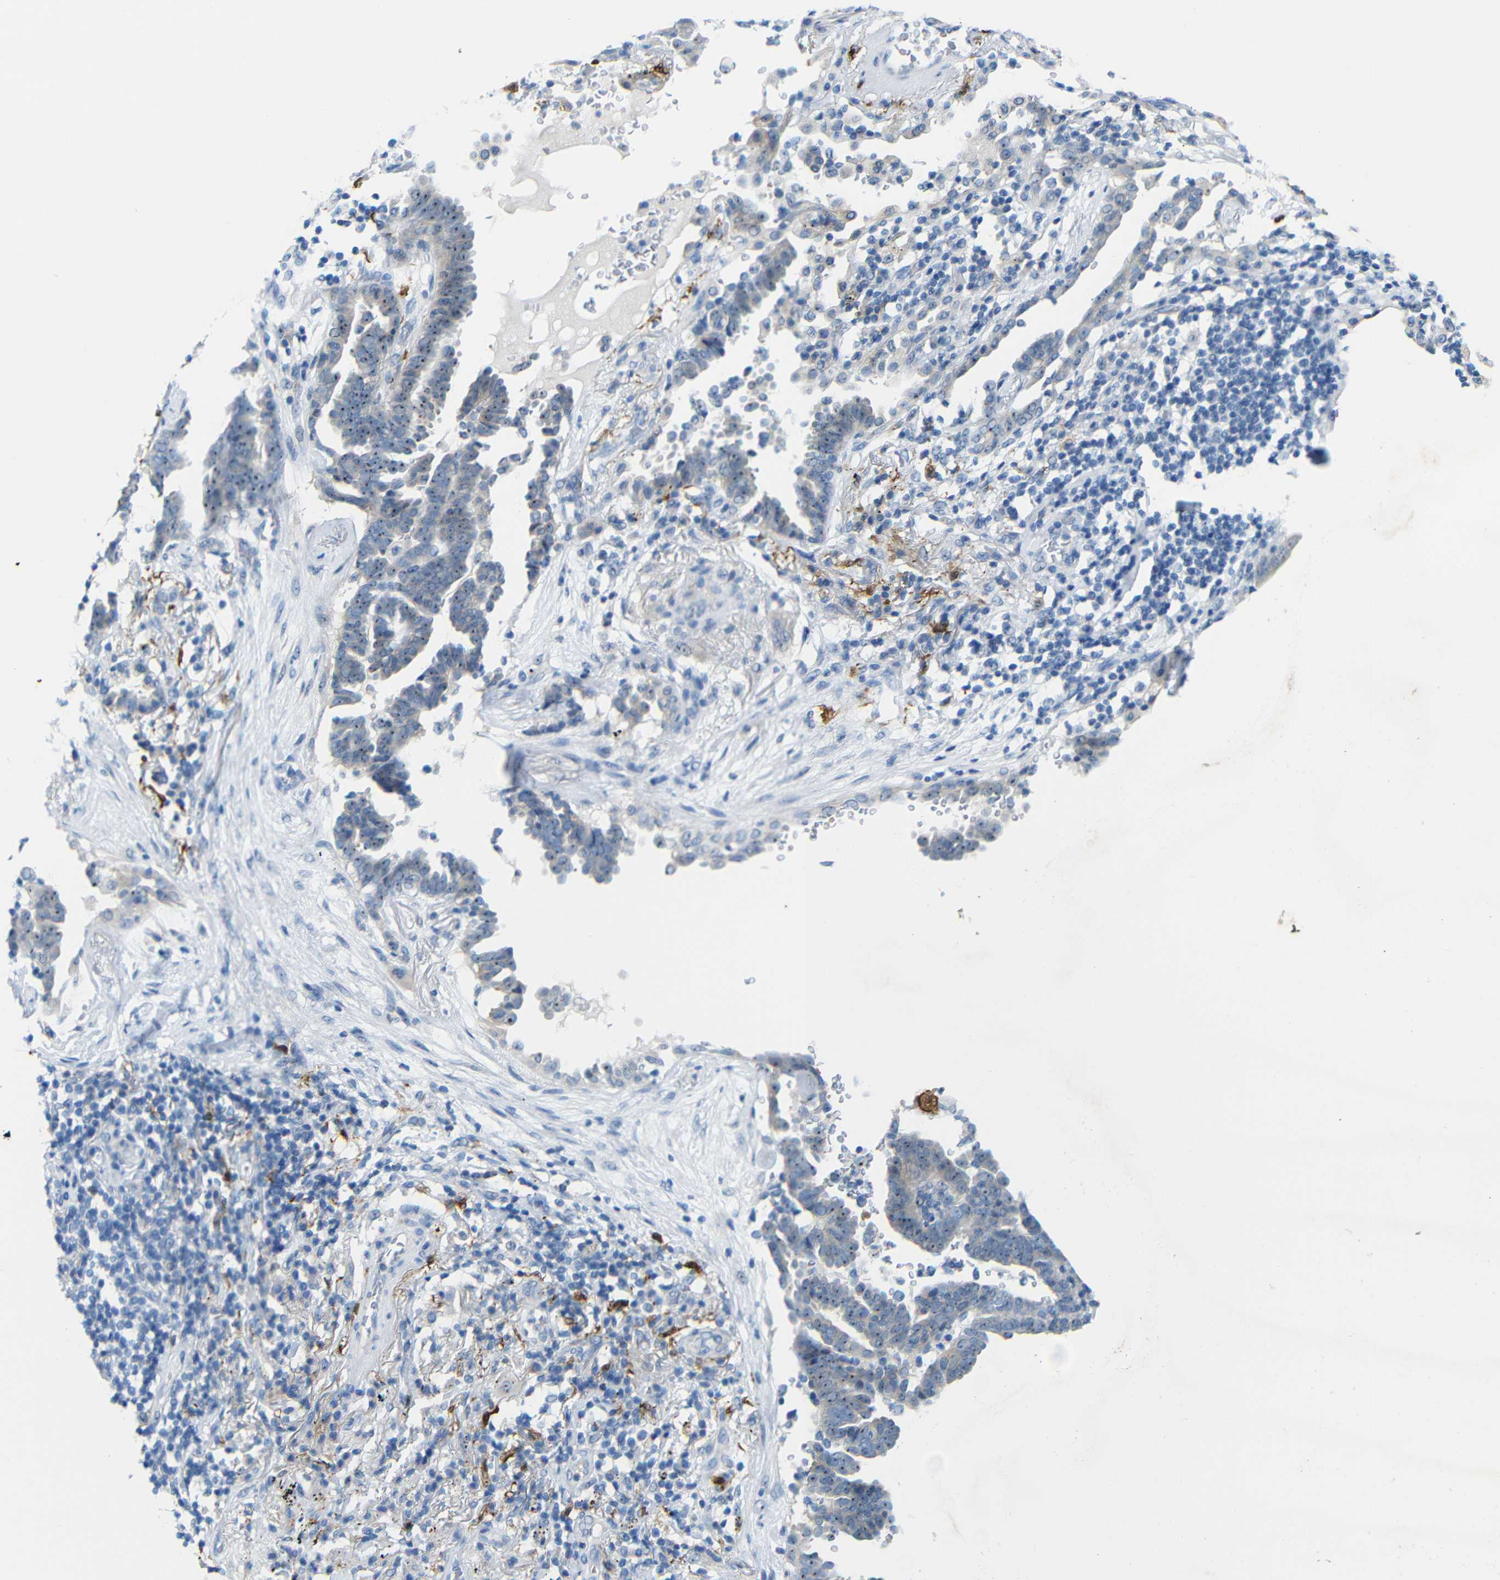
{"staining": {"intensity": "moderate", "quantity": ">75%", "location": "nuclear"}, "tissue": "lung cancer", "cell_type": "Tumor cells", "image_type": "cancer", "snomed": [{"axis": "morphology", "description": "Adenocarcinoma, NOS"}, {"axis": "topography", "description": "Lung"}], "caption": "DAB immunohistochemical staining of human lung cancer displays moderate nuclear protein expression in approximately >75% of tumor cells.", "gene": "C1orf210", "patient": {"sex": "female", "age": 64}}